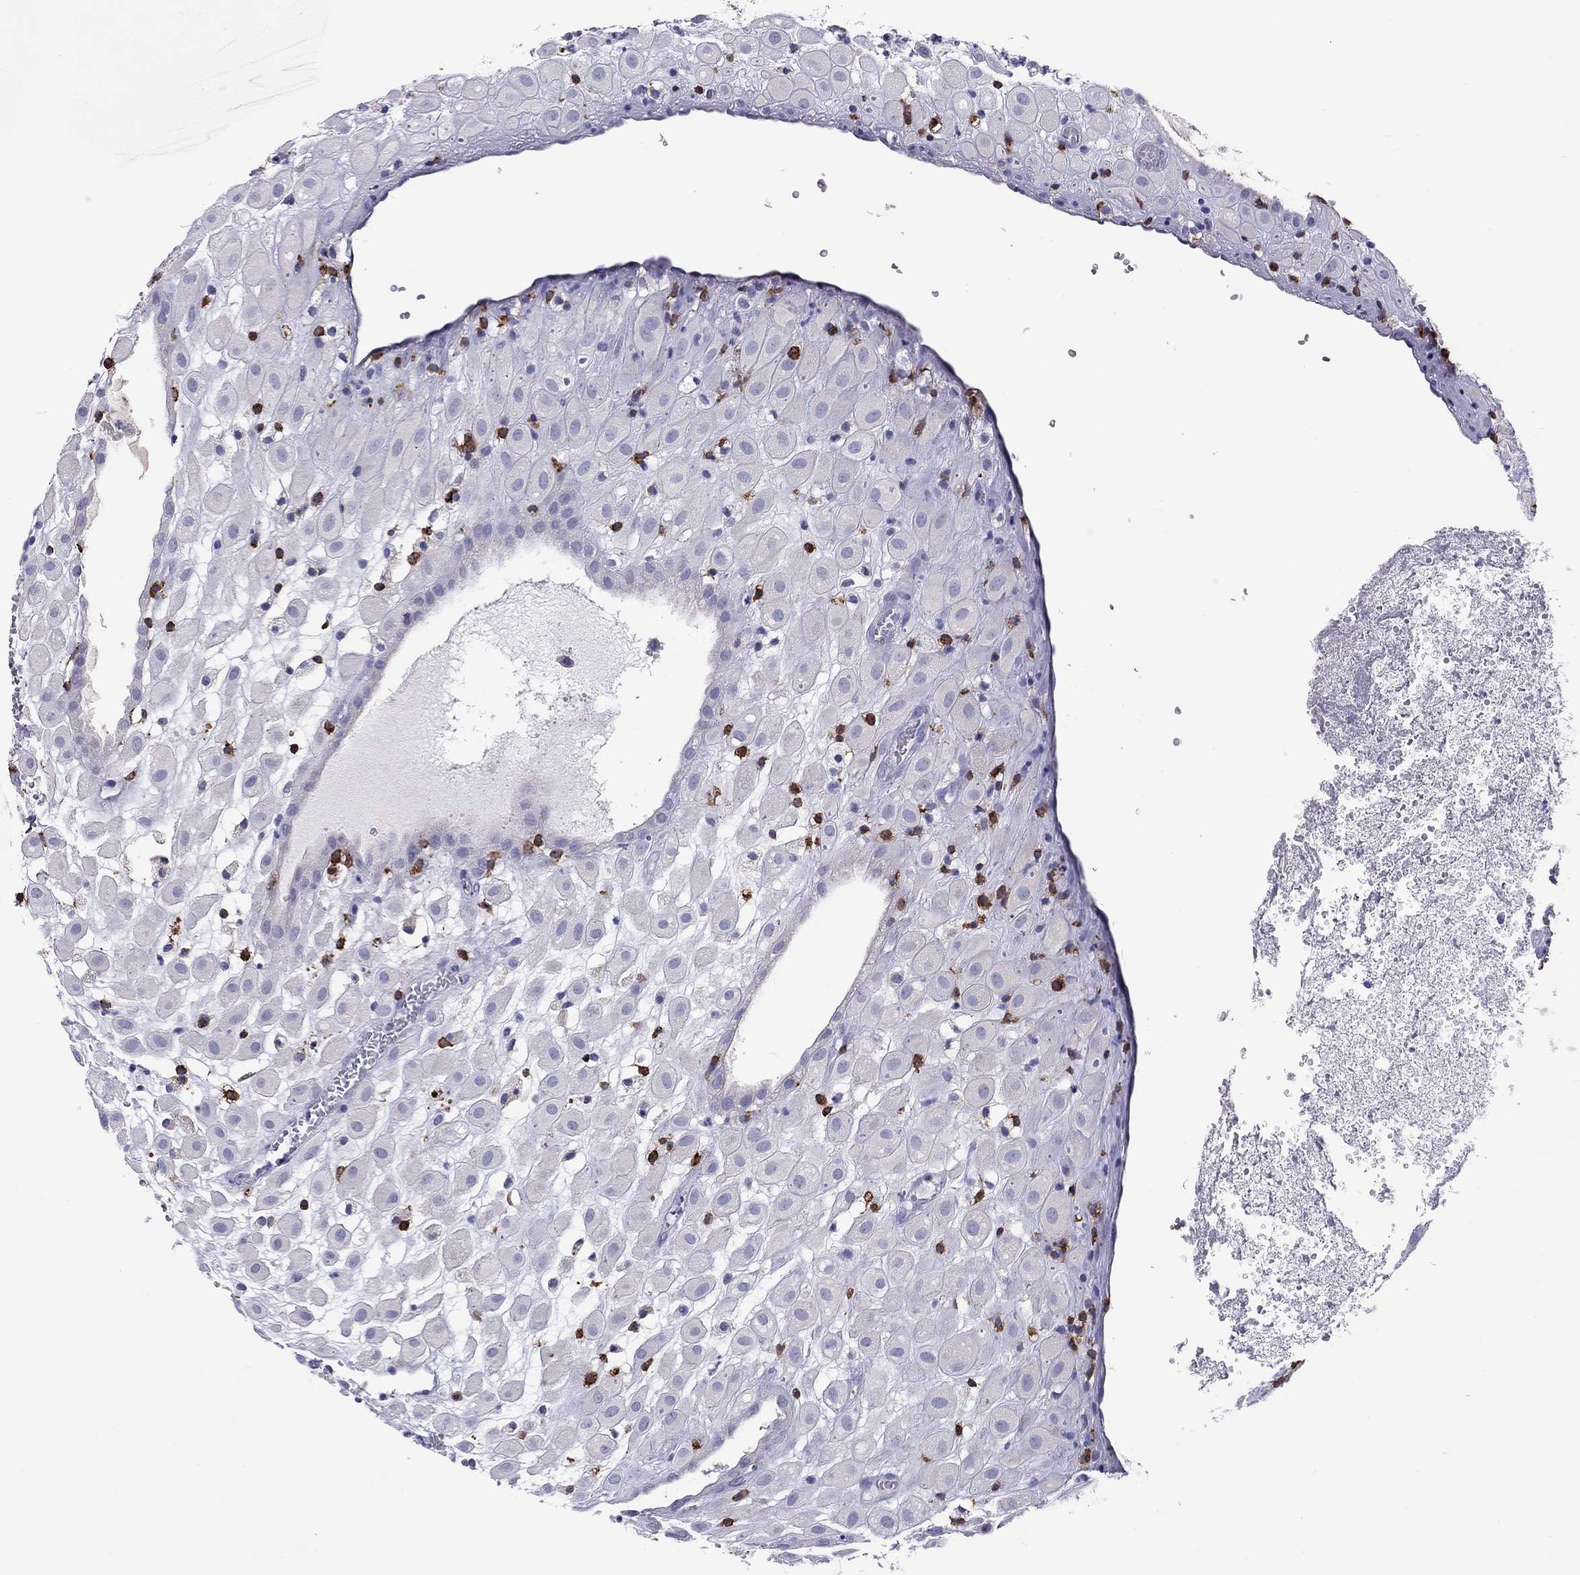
{"staining": {"intensity": "negative", "quantity": "none", "location": "none"}, "tissue": "placenta", "cell_type": "Decidual cells", "image_type": "normal", "snomed": [{"axis": "morphology", "description": "Normal tissue, NOS"}, {"axis": "topography", "description": "Placenta"}], "caption": "This is an immunohistochemistry micrograph of unremarkable human placenta. There is no staining in decidual cells.", "gene": "ENSG00000288637", "patient": {"sex": "female", "age": 24}}